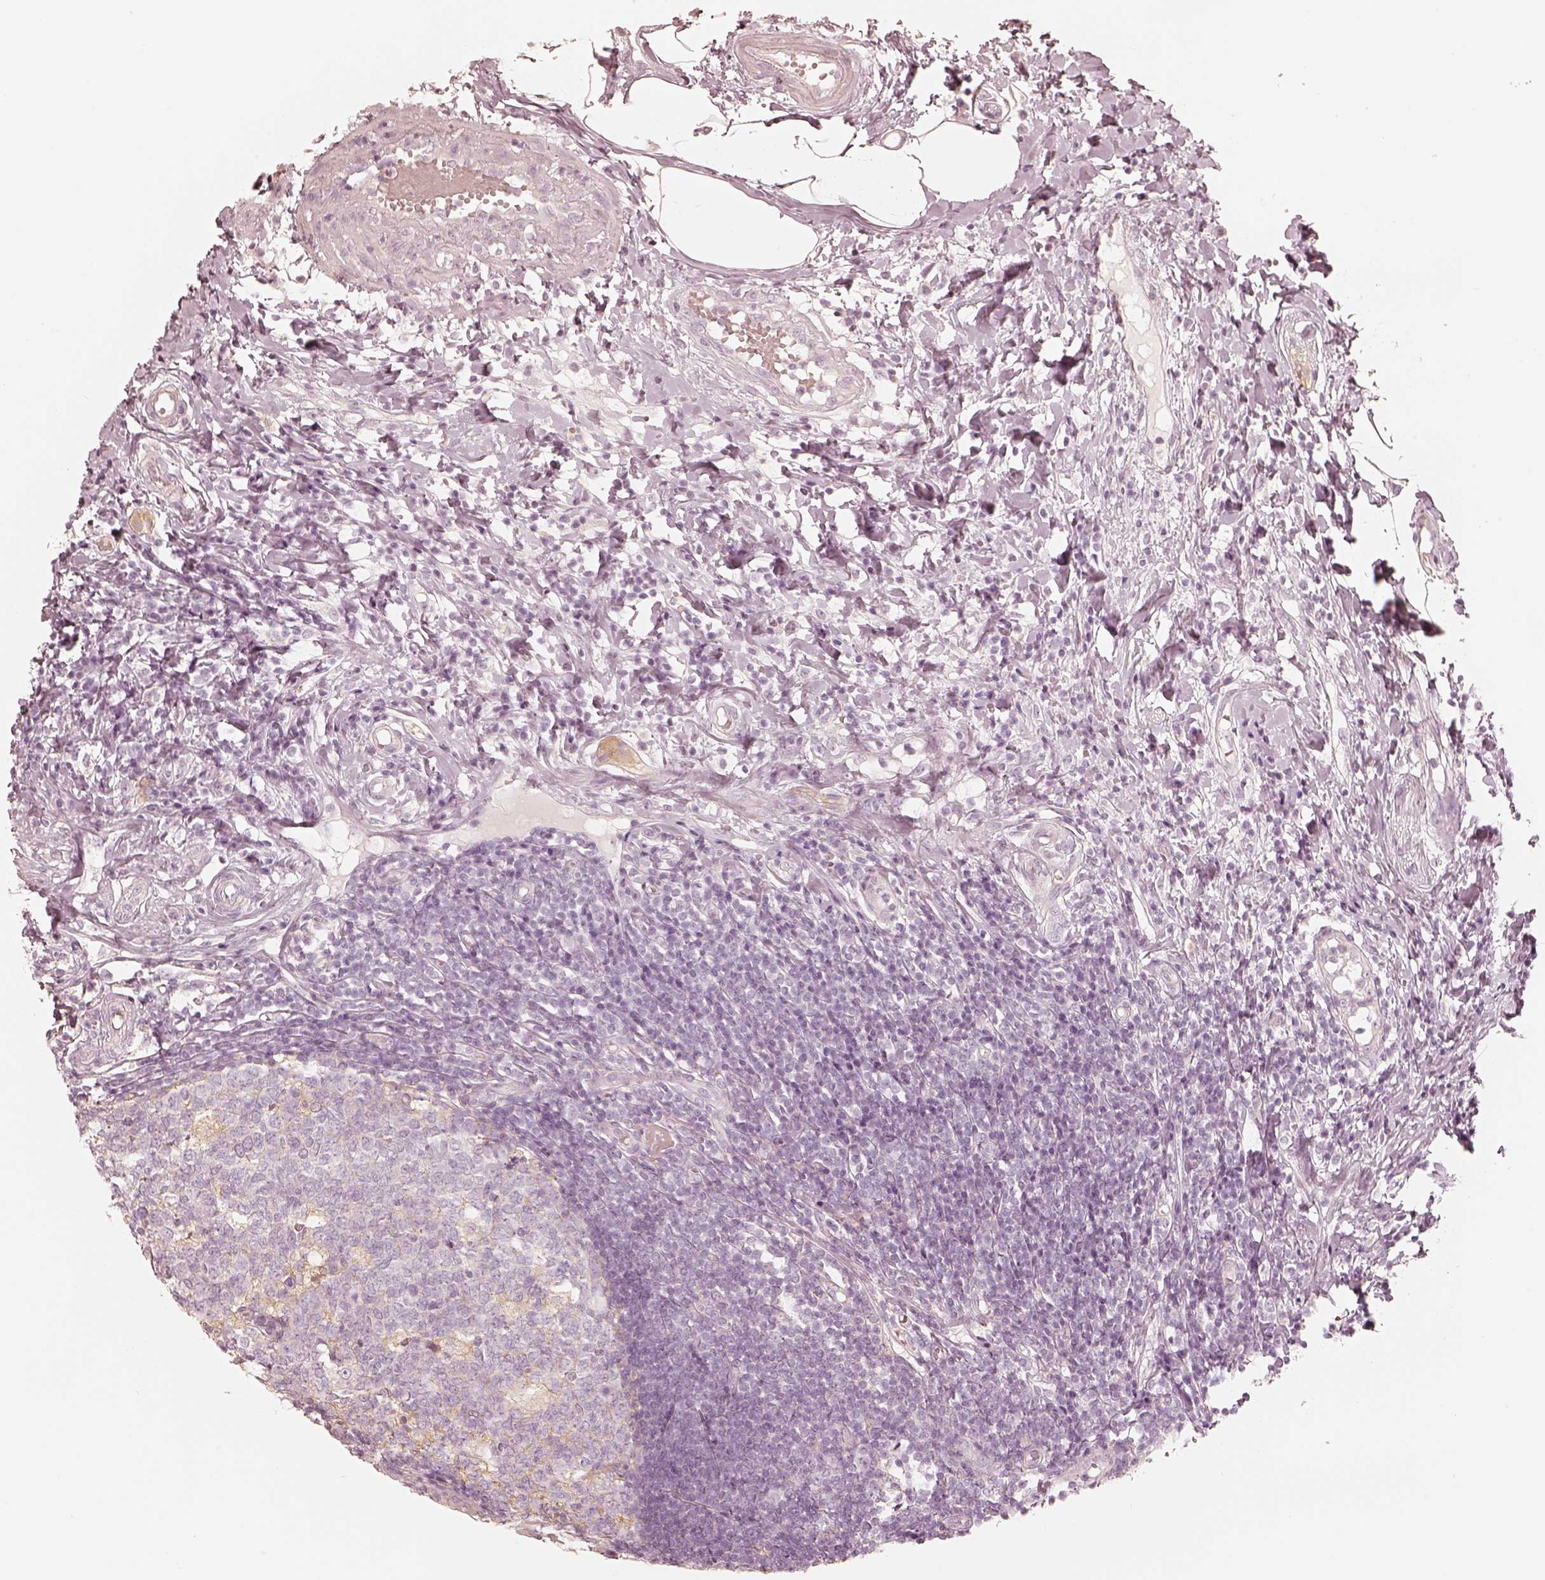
{"staining": {"intensity": "negative", "quantity": "none", "location": "none"}, "tissue": "appendix", "cell_type": "Glandular cells", "image_type": "normal", "snomed": [{"axis": "morphology", "description": "Normal tissue, NOS"}, {"axis": "morphology", "description": "Inflammation, NOS"}, {"axis": "topography", "description": "Appendix"}], "caption": "This is a micrograph of immunohistochemistry staining of normal appendix, which shows no staining in glandular cells.", "gene": "FMNL2", "patient": {"sex": "male", "age": 16}}